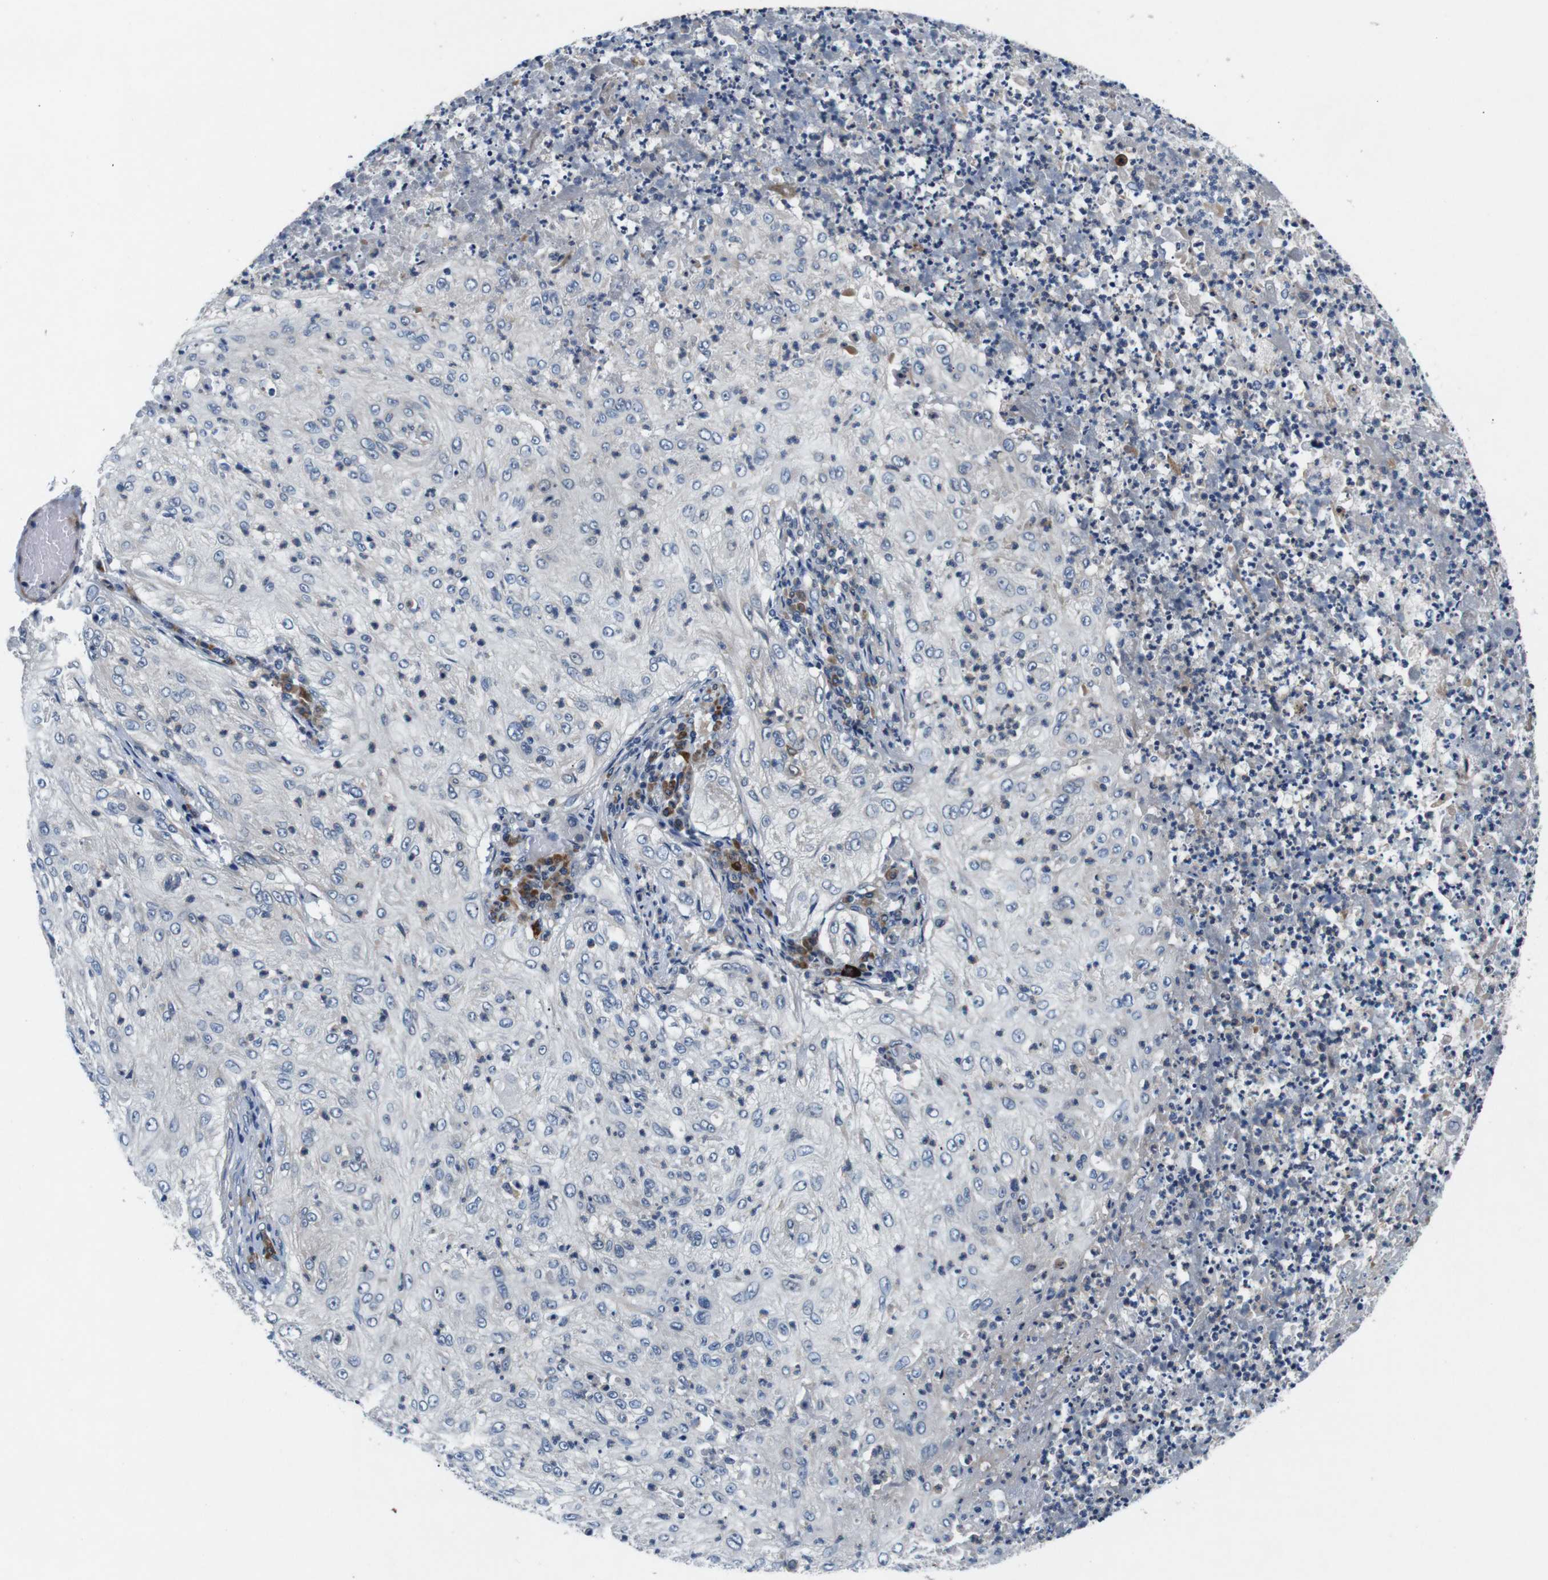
{"staining": {"intensity": "negative", "quantity": "none", "location": "none"}, "tissue": "lung cancer", "cell_type": "Tumor cells", "image_type": "cancer", "snomed": [{"axis": "morphology", "description": "Inflammation, NOS"}, {"axis": "morphology", "description": "Squamous cell carcinoma, NOS"}, {"axis": "topography", "description": "Lymph node"}, {"axis": "topography", "description": "Soft tissue"}, {"axis": "topography", "description": "Lung"}], "caption": "DAB immunohistochemical staining of human lung cancer (squamous cell carcinoma) reveals no significant positivity in tumor cells. Brightfield microscopy of IHC stained with DAB (3,3'-diaminobenzidine) (brown) and hematoxylin (blue), captured at high magnification.", "gene": "JAK1", "patient": {"sex": "male", "age": 66}}